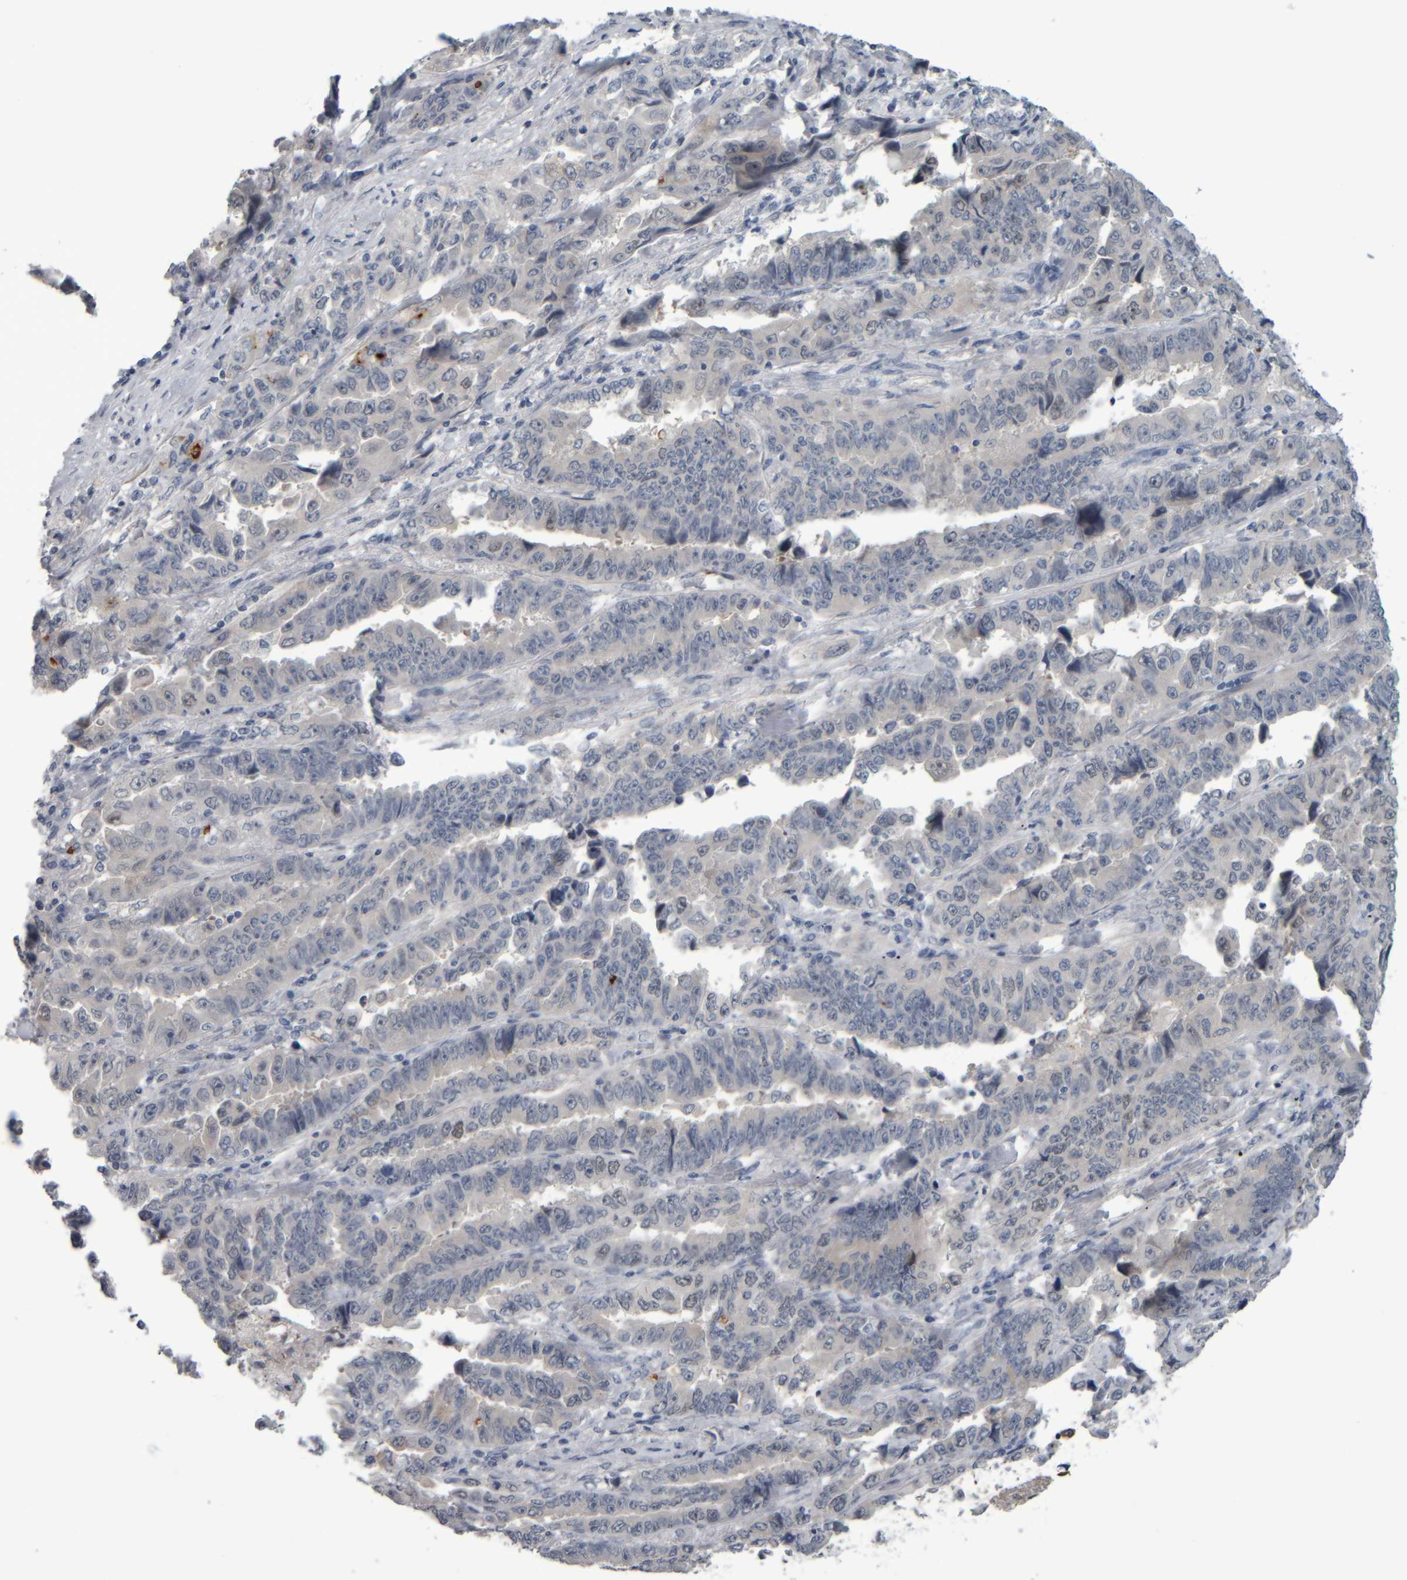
{"staining": {"intensity": "negative", "quantity": "none", "location": "none"}, "tissue": "lung cancer", "cell_type": "Tumor cells", "image_type": "cancer", "snomed": [{"axis": "morphology", "description": "Adenocarcinoma, NOS"}, {"axis": "topography", "description": "Lung"}], "caption": "Micrograph shows no significant protein positivity in tumor cells of lung cancer. (DAB IHC visualized using brightfield microscopy, high magnification).", "gene": "COL14A1", "patient": {"sex": "female", "age": 51}}